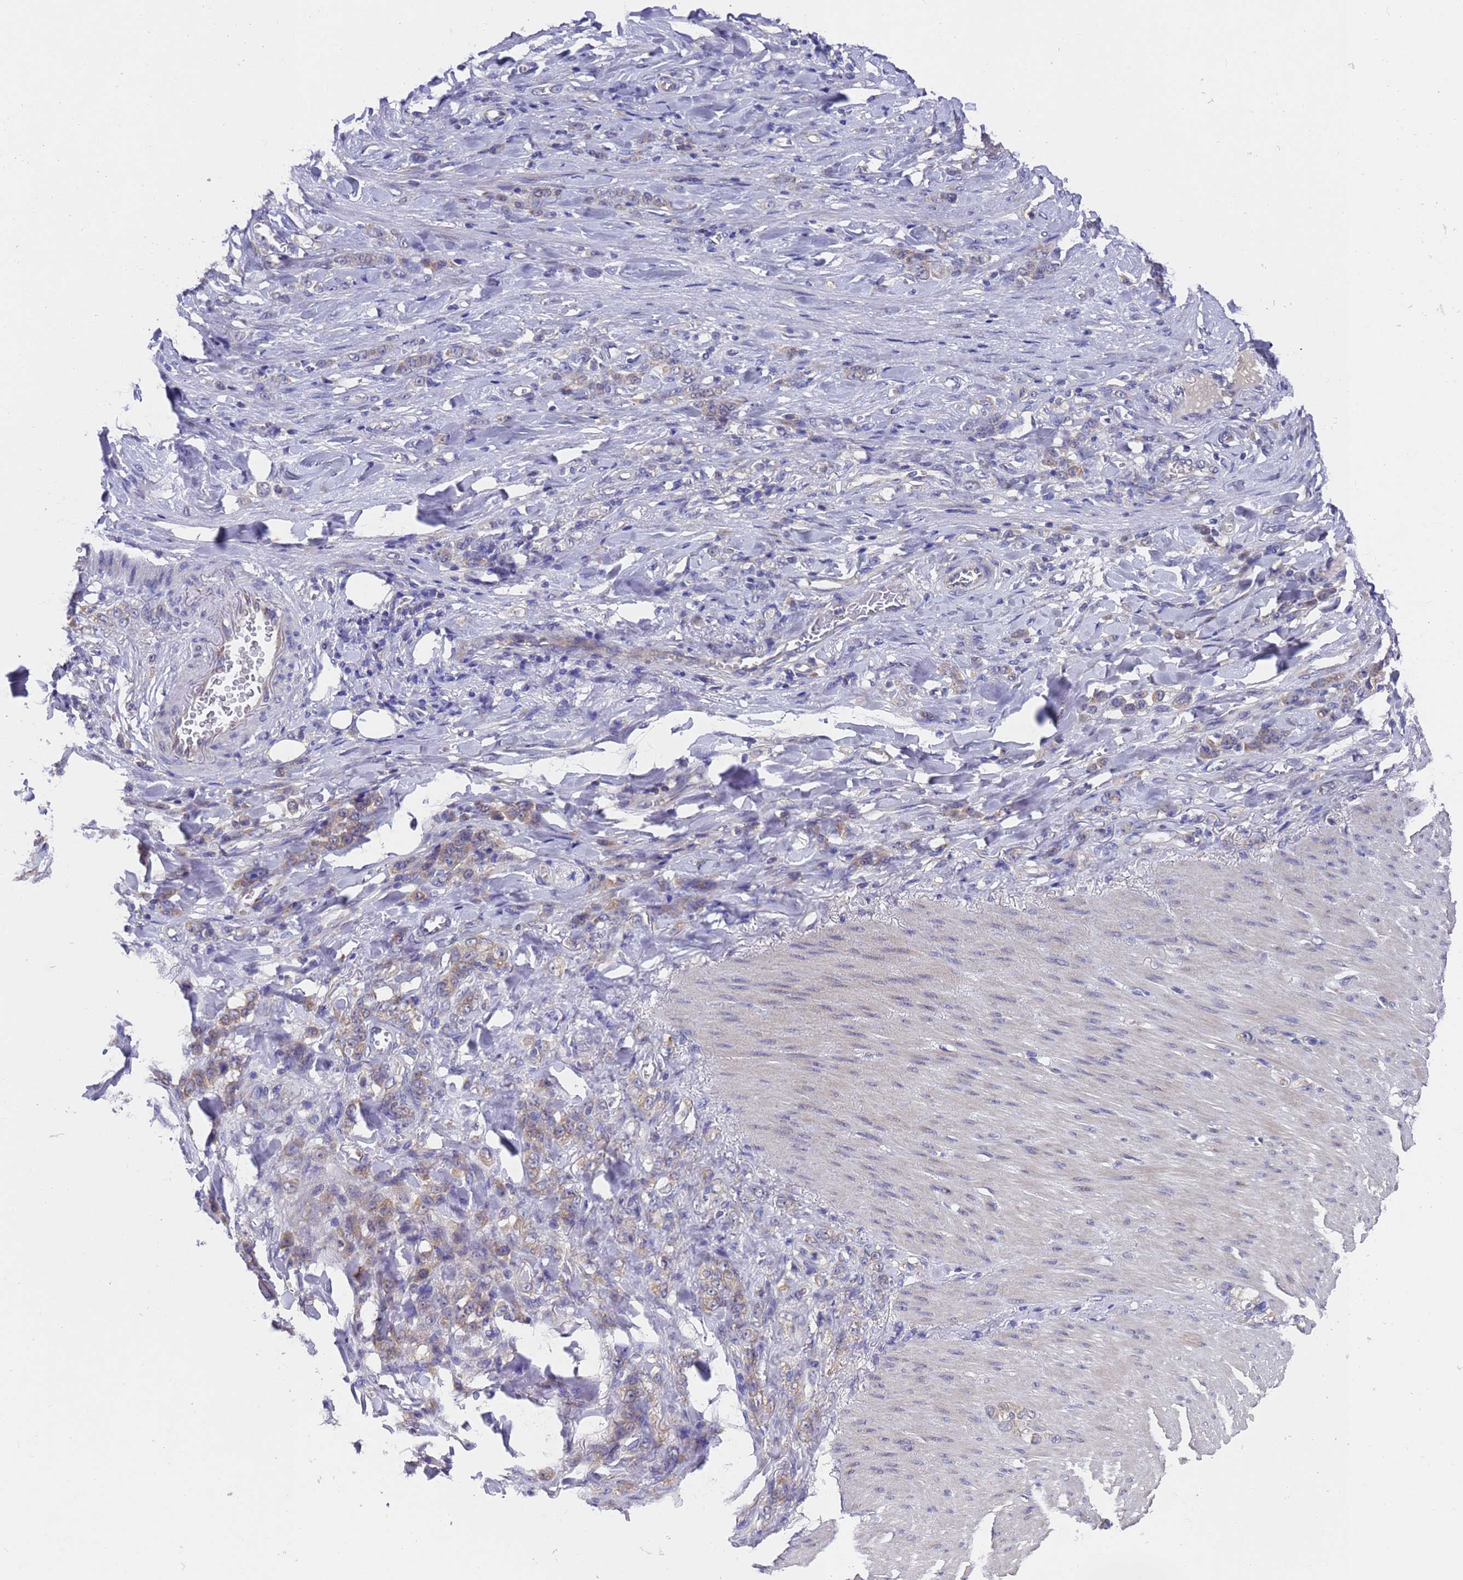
{"staining": {"intensity": "weak", "quantity": "25%-75%", "location": "cytoplasmic/membranous"}, "tissue": "stomach cancer", "cell_type": "Tumor cells", "image_type": "cancer", "snomed": [{"axis": "morphology", "description": "Normal tissue, NOS"}, {"axis": "morphology", "description": "Adenocarcinoma, NOS"}, {"axis": "topography", "description": "Stomach"}], "caption": "Protein staining by immunohistochemistry (IHC) demonstrates weak cytoplasmic/membranous expression in approximately 25%-75% of tumor cells in adenocarcinoma (stomach).", "gene": "DCAF12L2", "patient": {"sex": "male", "age": 82}}